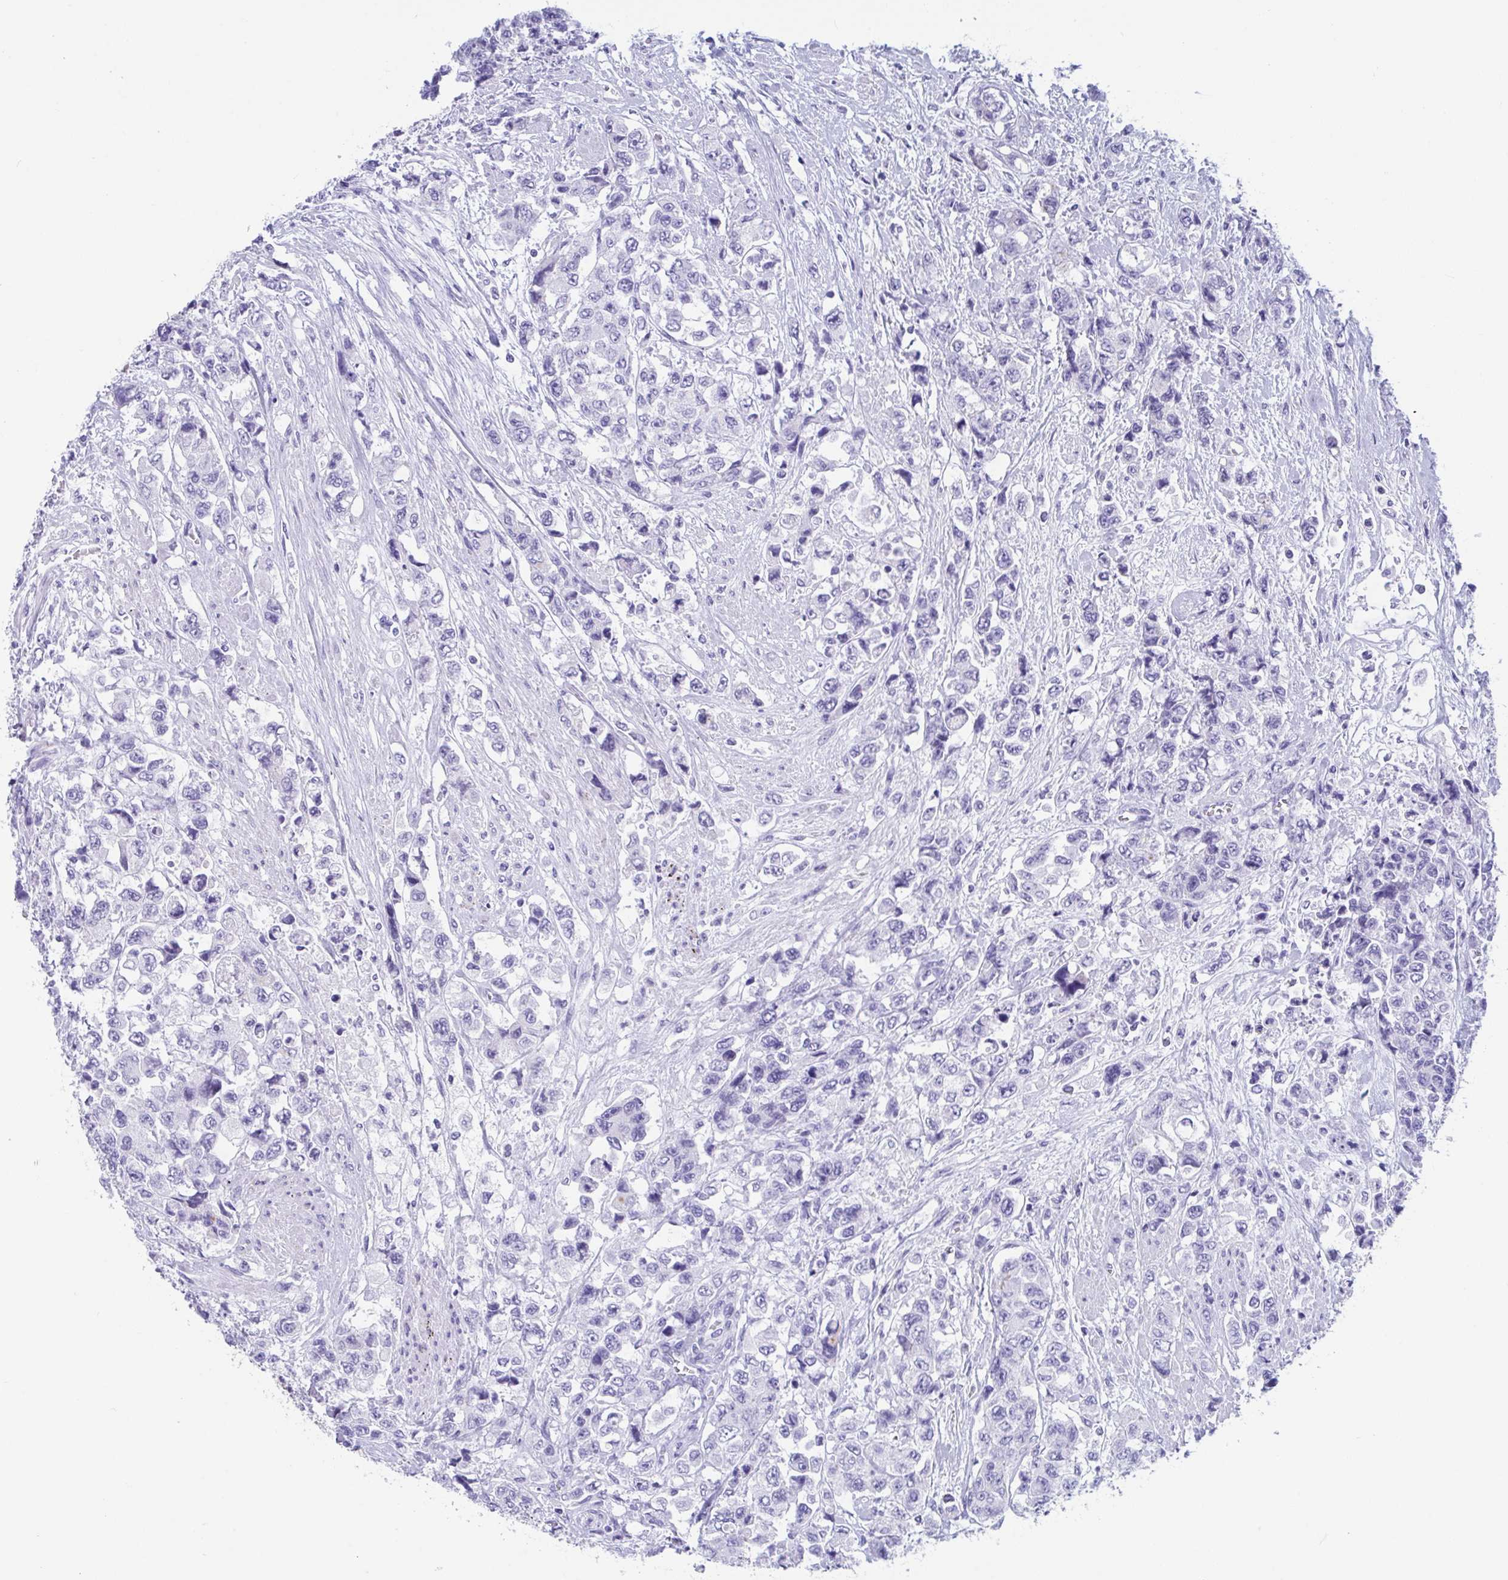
{"staining": {"intensity": "negative", "quantity": "none", "location": "none"}, "tissue": "urothelial cancer", "cell_type": "Tumor cells", "image_type": "cancer", "snomed": [{"axis": "morphology", "description": "Urothelial carcinoma, High grade"}, {"axis": "topography", "description": "Urinary bladder"}], "caption": "Immunohistochemistry (IHC) of human urothelial carcinoma (high-grade) displays no staining in tumor cells. The staining was performed using DAB (3,3'-diaminobenzidine) to visualize the protein expression in brown, while the nuclei were stained in blue with hematoxylin (Magnification: 20x).", "gene": "TTC30B", "patient": {"sex": "female", "age": 78}}